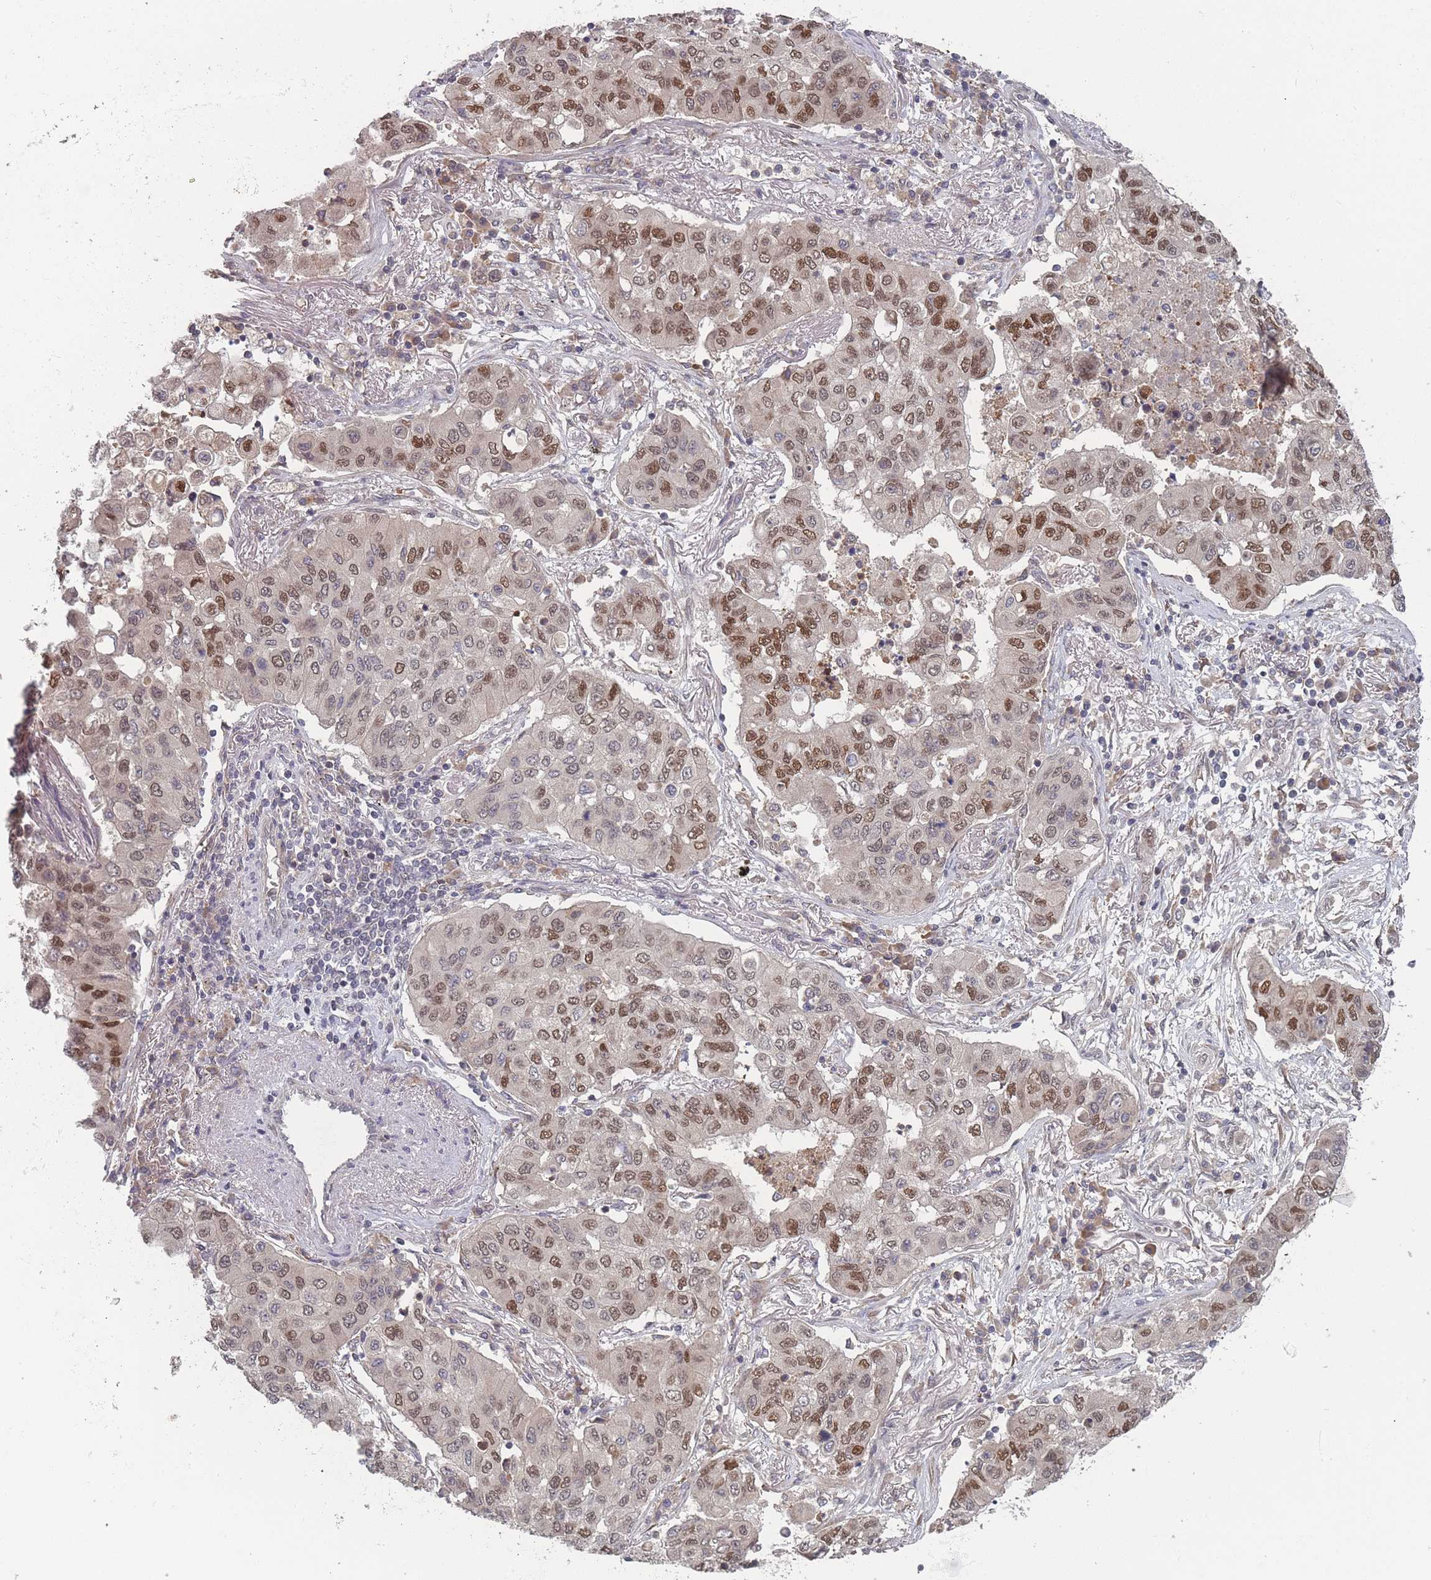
{"staining": {"intensity": "moderate", "quantity": ">75%", "location": "cytoplasmic/membranous,nuclear"}, "tissue": "lung cancer", "cell_type": "Tumor cells", "image_type": "cancer", "snomed": [{"axis": "morphology", "description": "Squamous cell carcinoma, NOS"}, {"axis": "topography", "description": "Lung"}], "caption": "Tumor cells demonstrate medium levels of moderate cytoplasmic/membranous and nuclear expression in about >75% of cells in human lung cancer. (DAB (3,3'-diaminobenzidine) IHC, brown staining for protein, blue staining for nuclei).", "gene": "TBC1D25", "patient": {"sex": "male", "age": 74}}